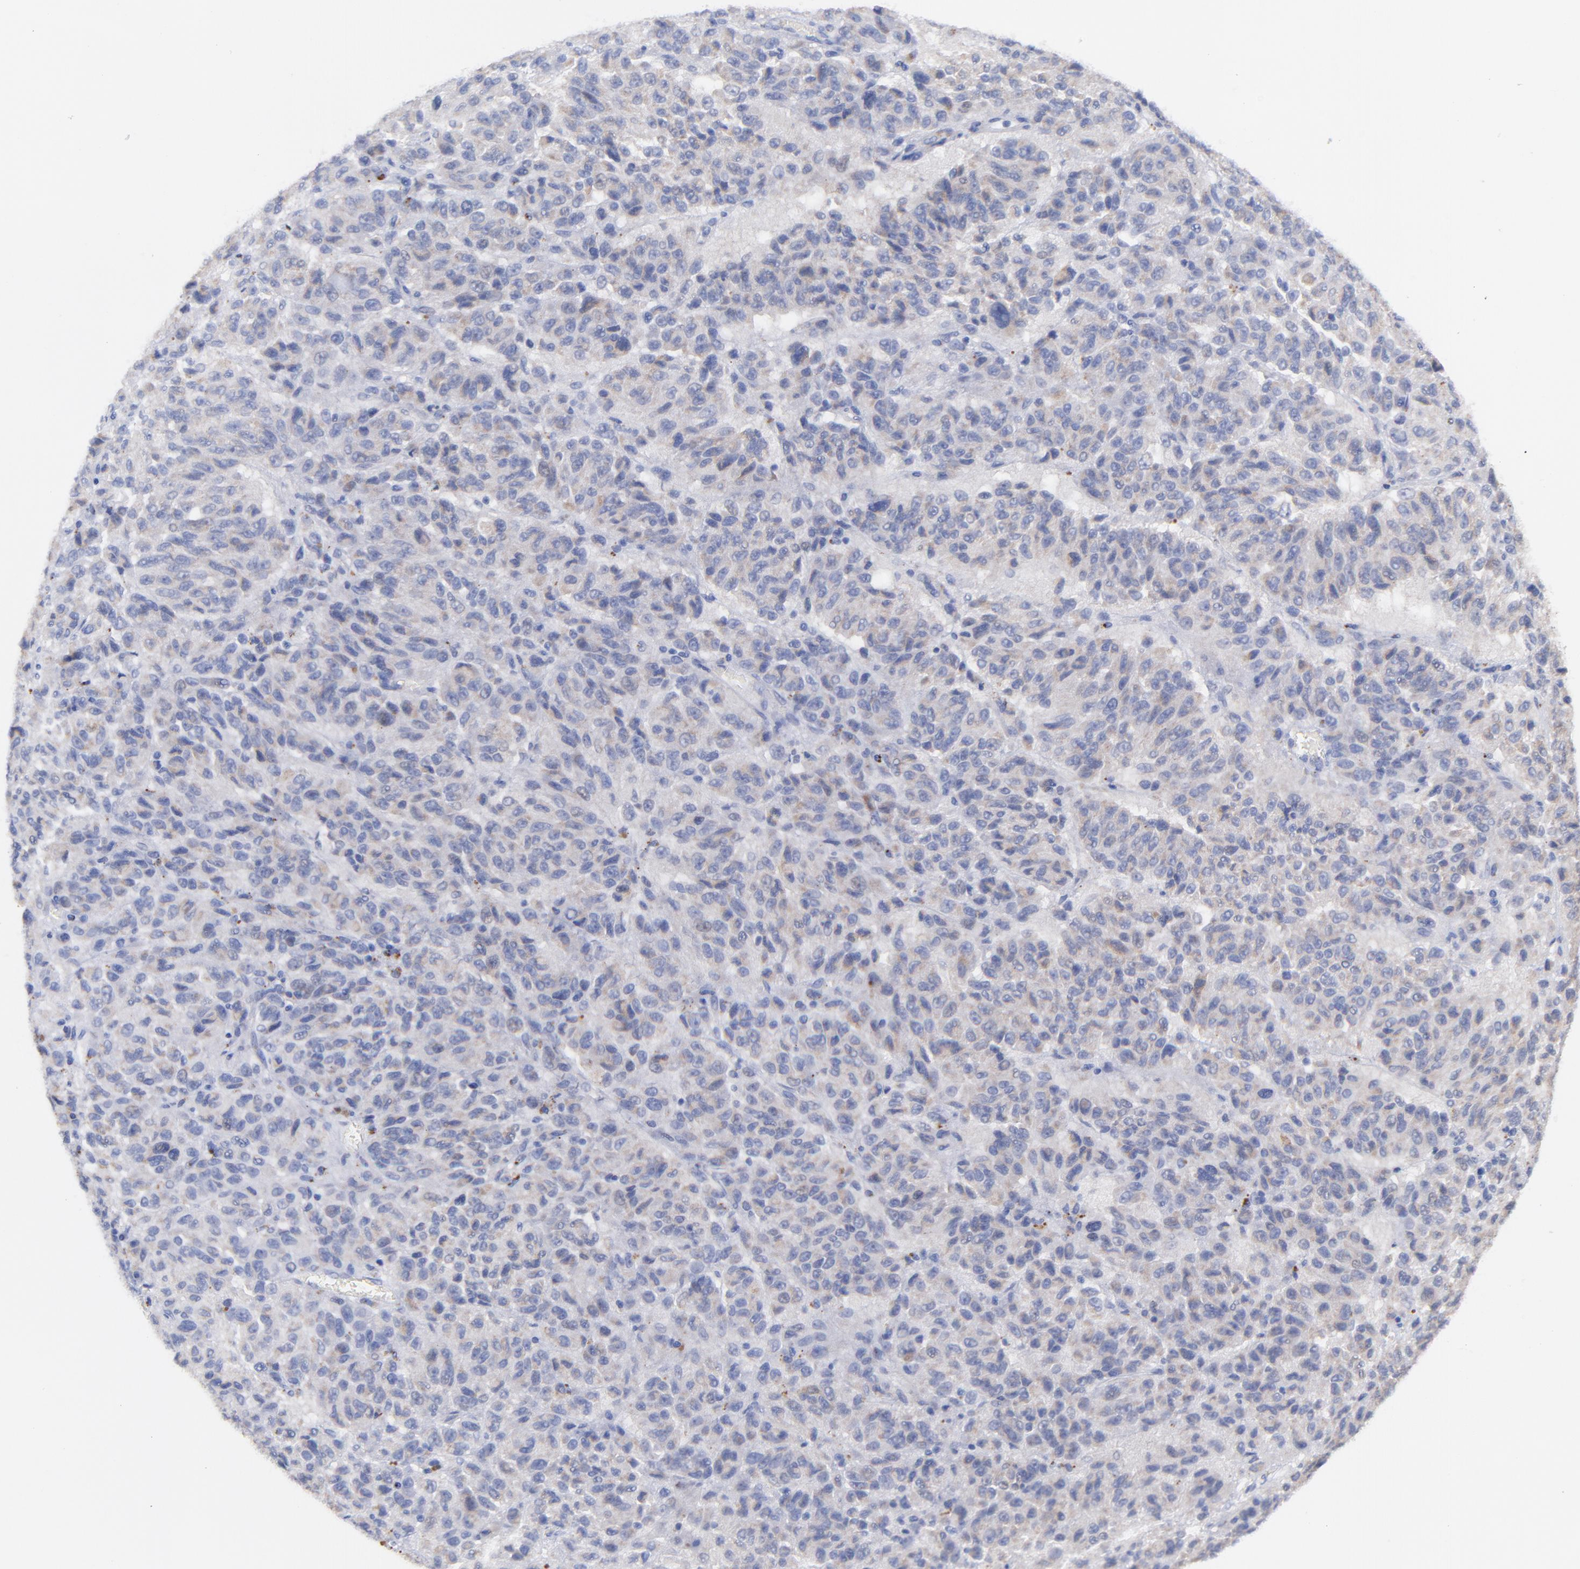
{"staining": {"intensity": "weak", "quantity": "25%-75%", "location": "cytoplasmic/membranous"}, "tissue": "melanoma", "cell_type": "Tumor cells", "image_type": "cancer", "snomed": [{"axis": "morphology", "description": "Malignant melanoma, Metastatic site"}, {"axis": "topography", "description": "Lung"}], "caption": "This is an image of immunohistochemistry staining of melanoma, which shows weak positivity in the cytoplasmic/membranous of tumor cells.", "gene": "CFAP57", "patient": {"sex": "male", "age": 64}}